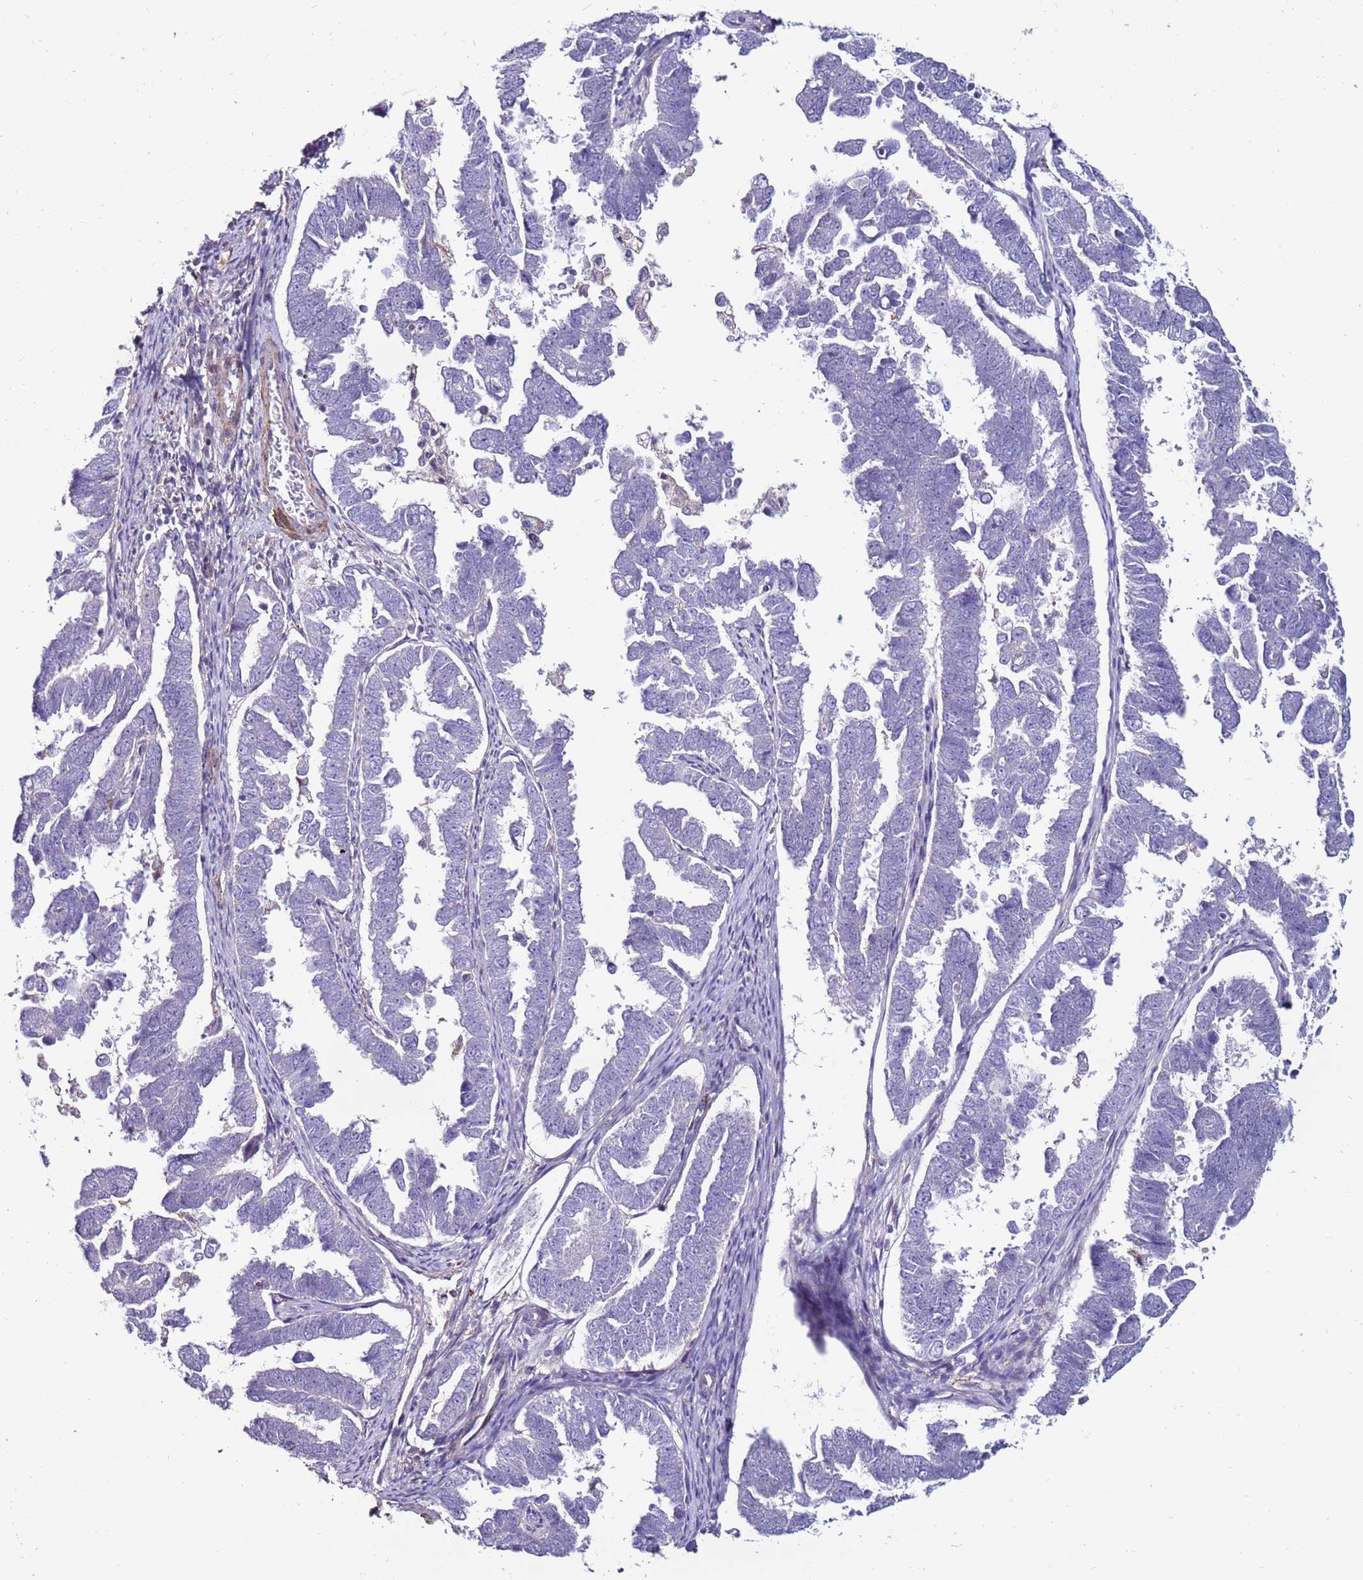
{"staining": {"intensity": "negative", "quantity": "none", "location": "none"}, "tissue": "endometrial cancer", "cell_type": "Tumor cells", "image_type": "cancer", "snomed": [{"axis": "morphology", "description": "Adenocarcinoma, NOS"}, {"axis": "topography", "description": "Endometrium"}], "caption": "This is a histopathology image of immunohistochemistry (IHC) staining of endometrial cancer, which shows no positivity in tumor cells. Brightfield microscopy of IHC stained with DAB (brown) and hematoxylin (blue), captured at high magnification.", "gene": "CLEC4M", "patient": {"sex": "female", "age": 75}}